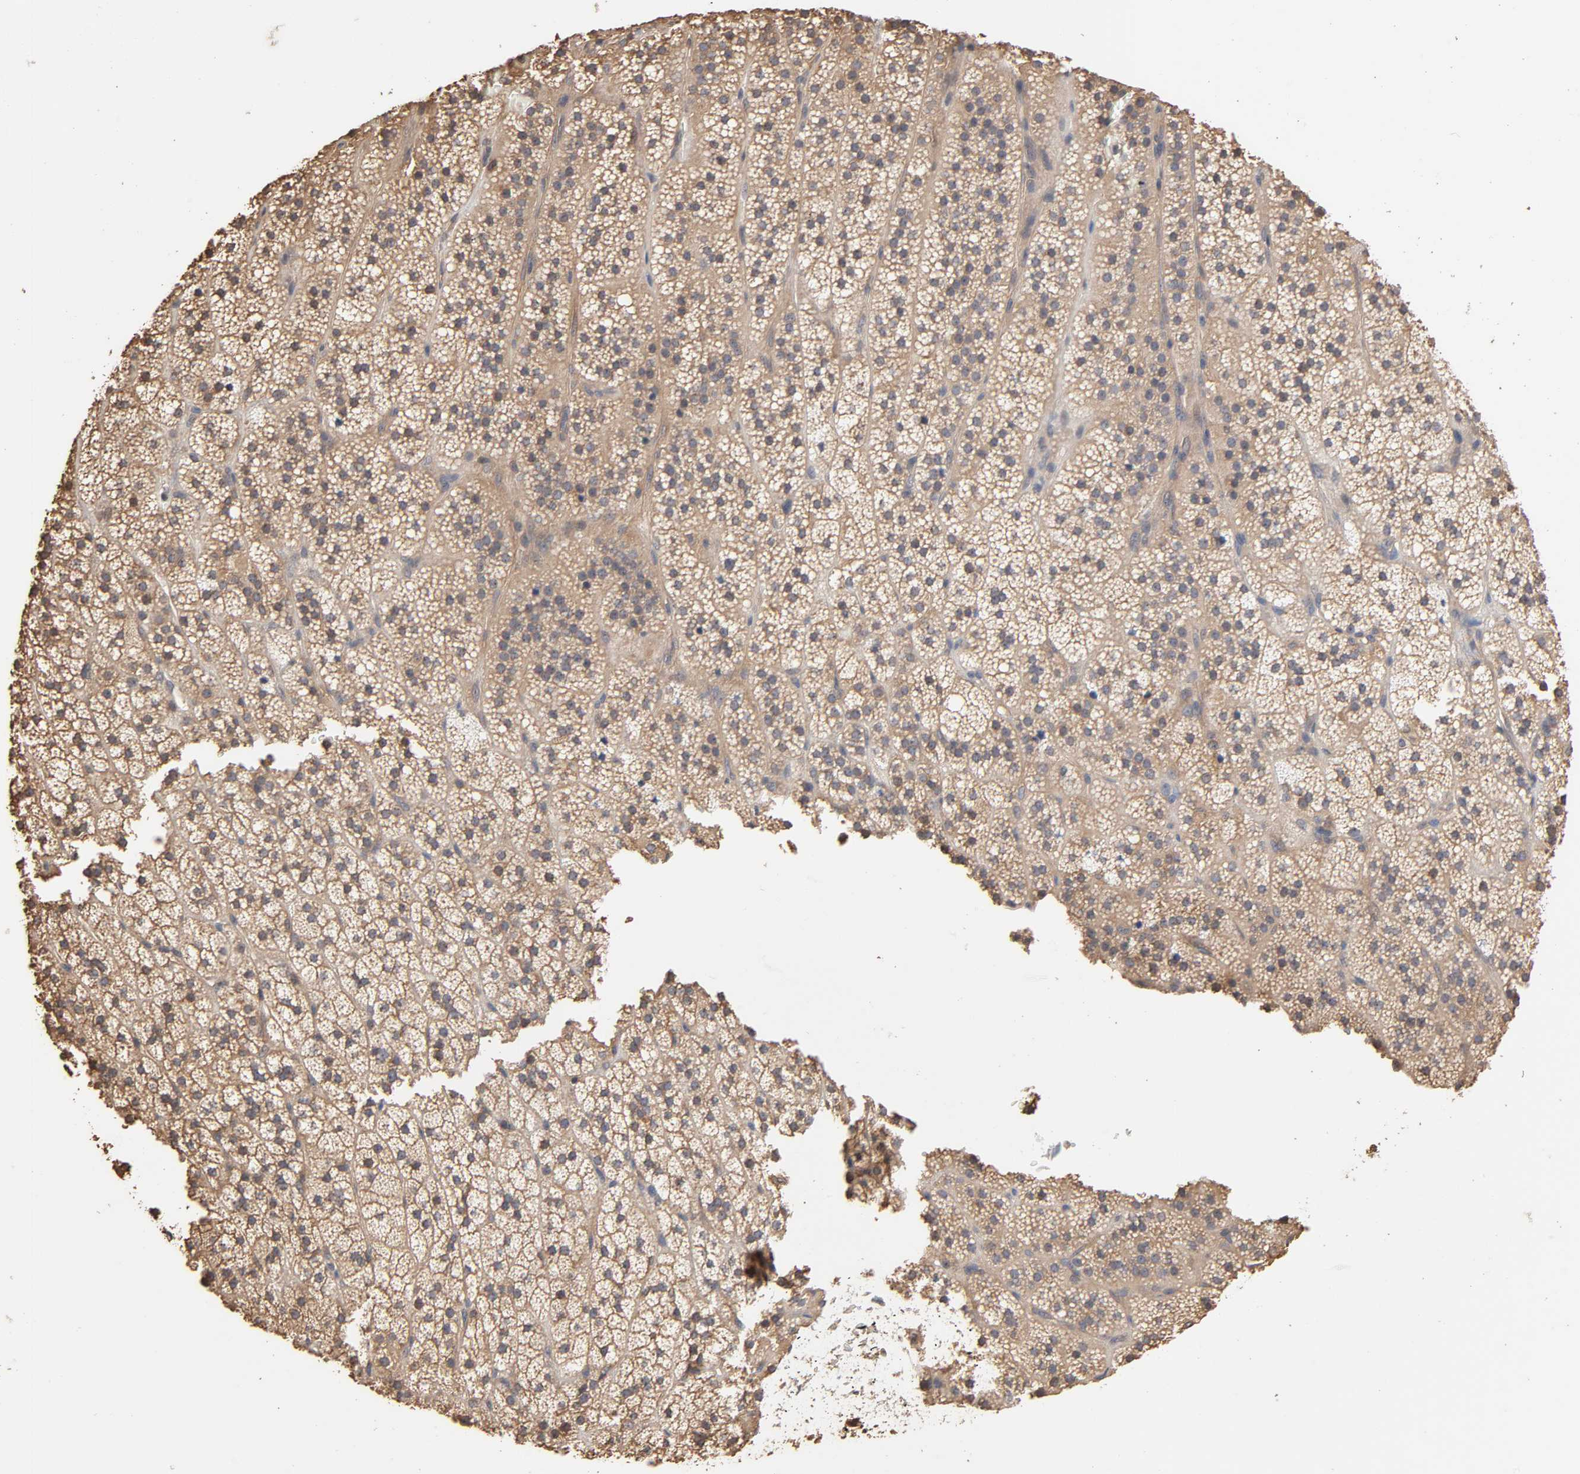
{"staining": {"intensity": "moderate", "quantity": "25%-75%", "location": "cytoplasmic/membranous"}, "tissue": "adrenal gland", "cell_type": "Glandular cells", "image_type": "normal", "snomed": [{"axis": "morphology", "description": "Normal tissue, NOS"}, {"axis": "topography", "description": "Adrenal gland"}], "caption": "About 25%-75% of glandular cells in normal human adrenal gland demonstrate moderate cytoplasmic/membranous protein positivity as visualized by brown immunohistochemical staining.", "gene": "ARHGEF7", "patient": {"sex": "male", "age": 35}}